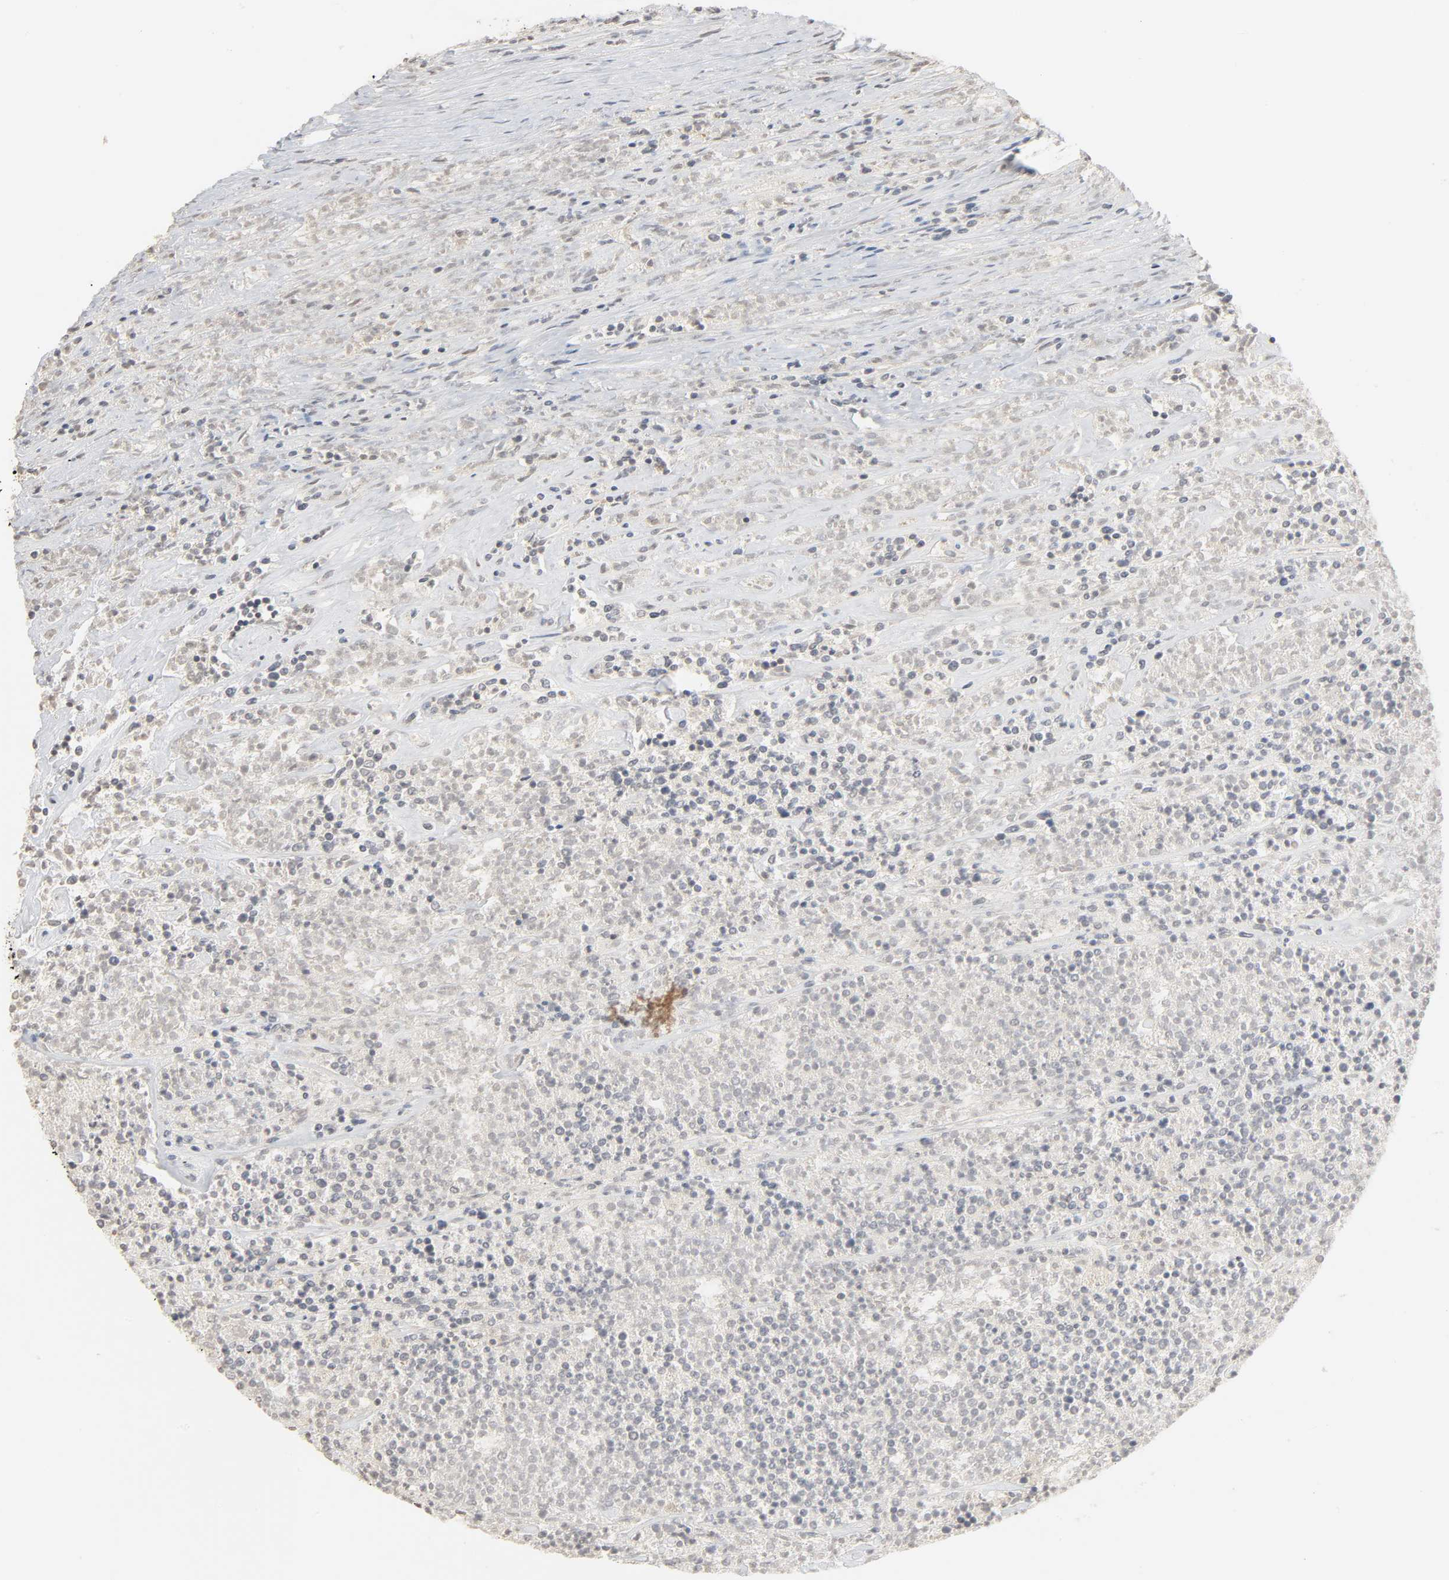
{"staining": {"intensity": "negative", "quantity": "none", "location": "none"}, "tissue": "lymphoma", "cell_type": "Tumor cells", "image_type": "cancer", "snomed": [{"axis": "morphology", "description": "Malignant lymphoma, non-Hodgkin's type, High grade"}, {"axis": "topography", "description": "Lymph node"}], "caption": "This is an immunohistochemistry image of human high-grade malignant lymphoma, non-Hodgkin's type. There is no staining in tumor cells.", "gene": "CLEC4E", "patient": {"sex": "female", "age": 73}}